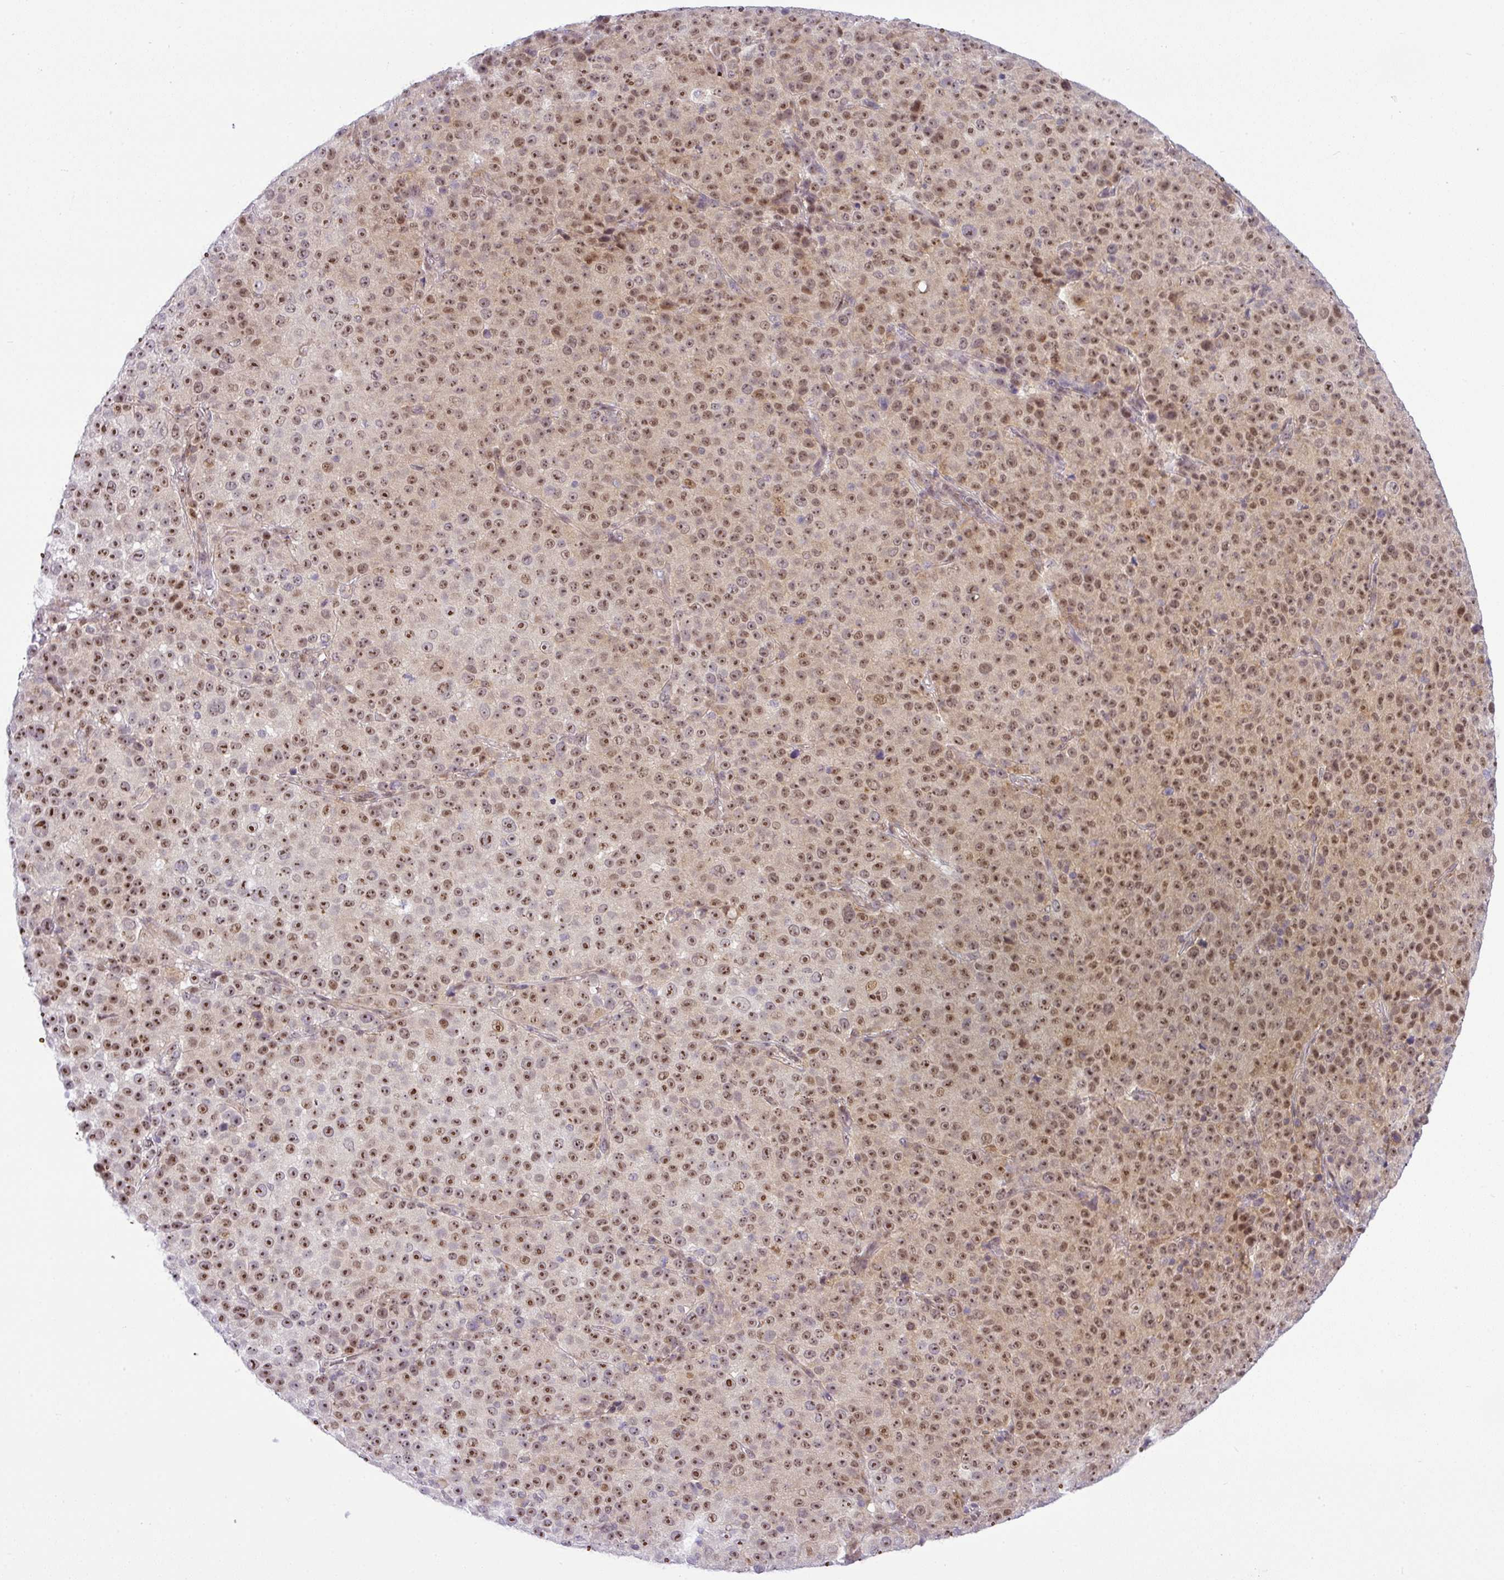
{"staining": {"intensity": "moderate", "quantity": ">75%", "location": "nuclear"}, "tissue": "melanoma", "cell_type": "Tumor cells", "image_type": "cancer", "snomed": [{"axis": "morphology", "description": "Malignant melanoma, Metastatic site"}, {"axis": "topography", "description": "Skin"}, {"axis": "topography", "description": "Lymph node"}], "caption": "Tumor cells exhibit medium levels of moderate nuclear staining in about >75% of cells in malignant melanoma (metastatic site).", "gene": "NDUFB2", "patient": {"sex": "male", "age": 66}}